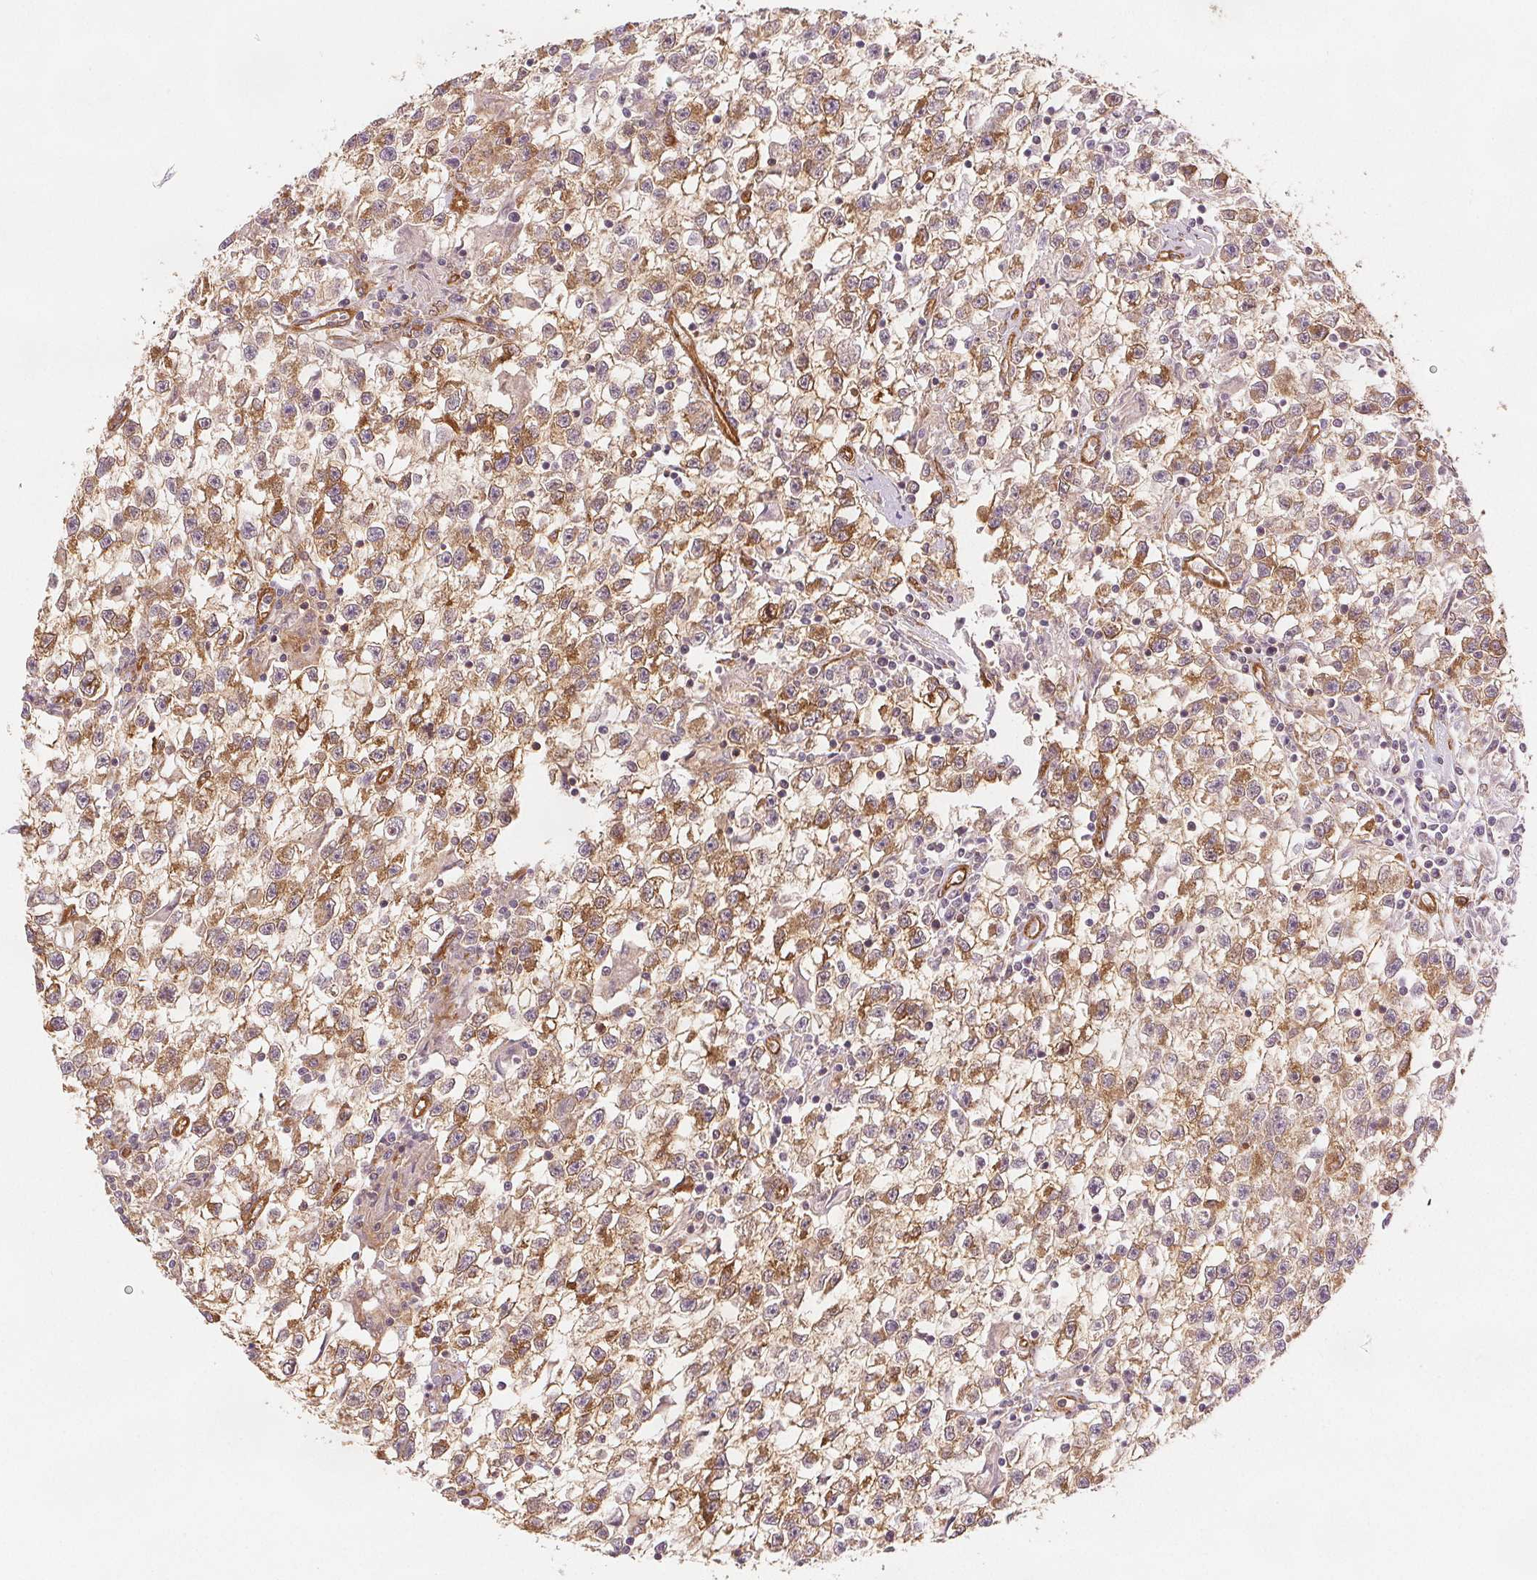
{"staining": {"intensity": "moderate", "quantity": ">75%", "location": "cytoplasmic/membranous"}, "tissue": "testis cancer", "cell_type": "Tumor cells", "image_type": "cancer", "snomed": [{"axis": "morphology", "description": "Seminoma, NOS"}, {"axis": "topography", "description": "Testis"}], "caption": "Testis cancer (seminoma) was stained to show a protein in brown. There is medium levels of moderate cytoplasmic/membranous expression in about >75% of tumor cells.", "gene": "DIAPH2", "patient": {"sex": "male", "age": 31}}